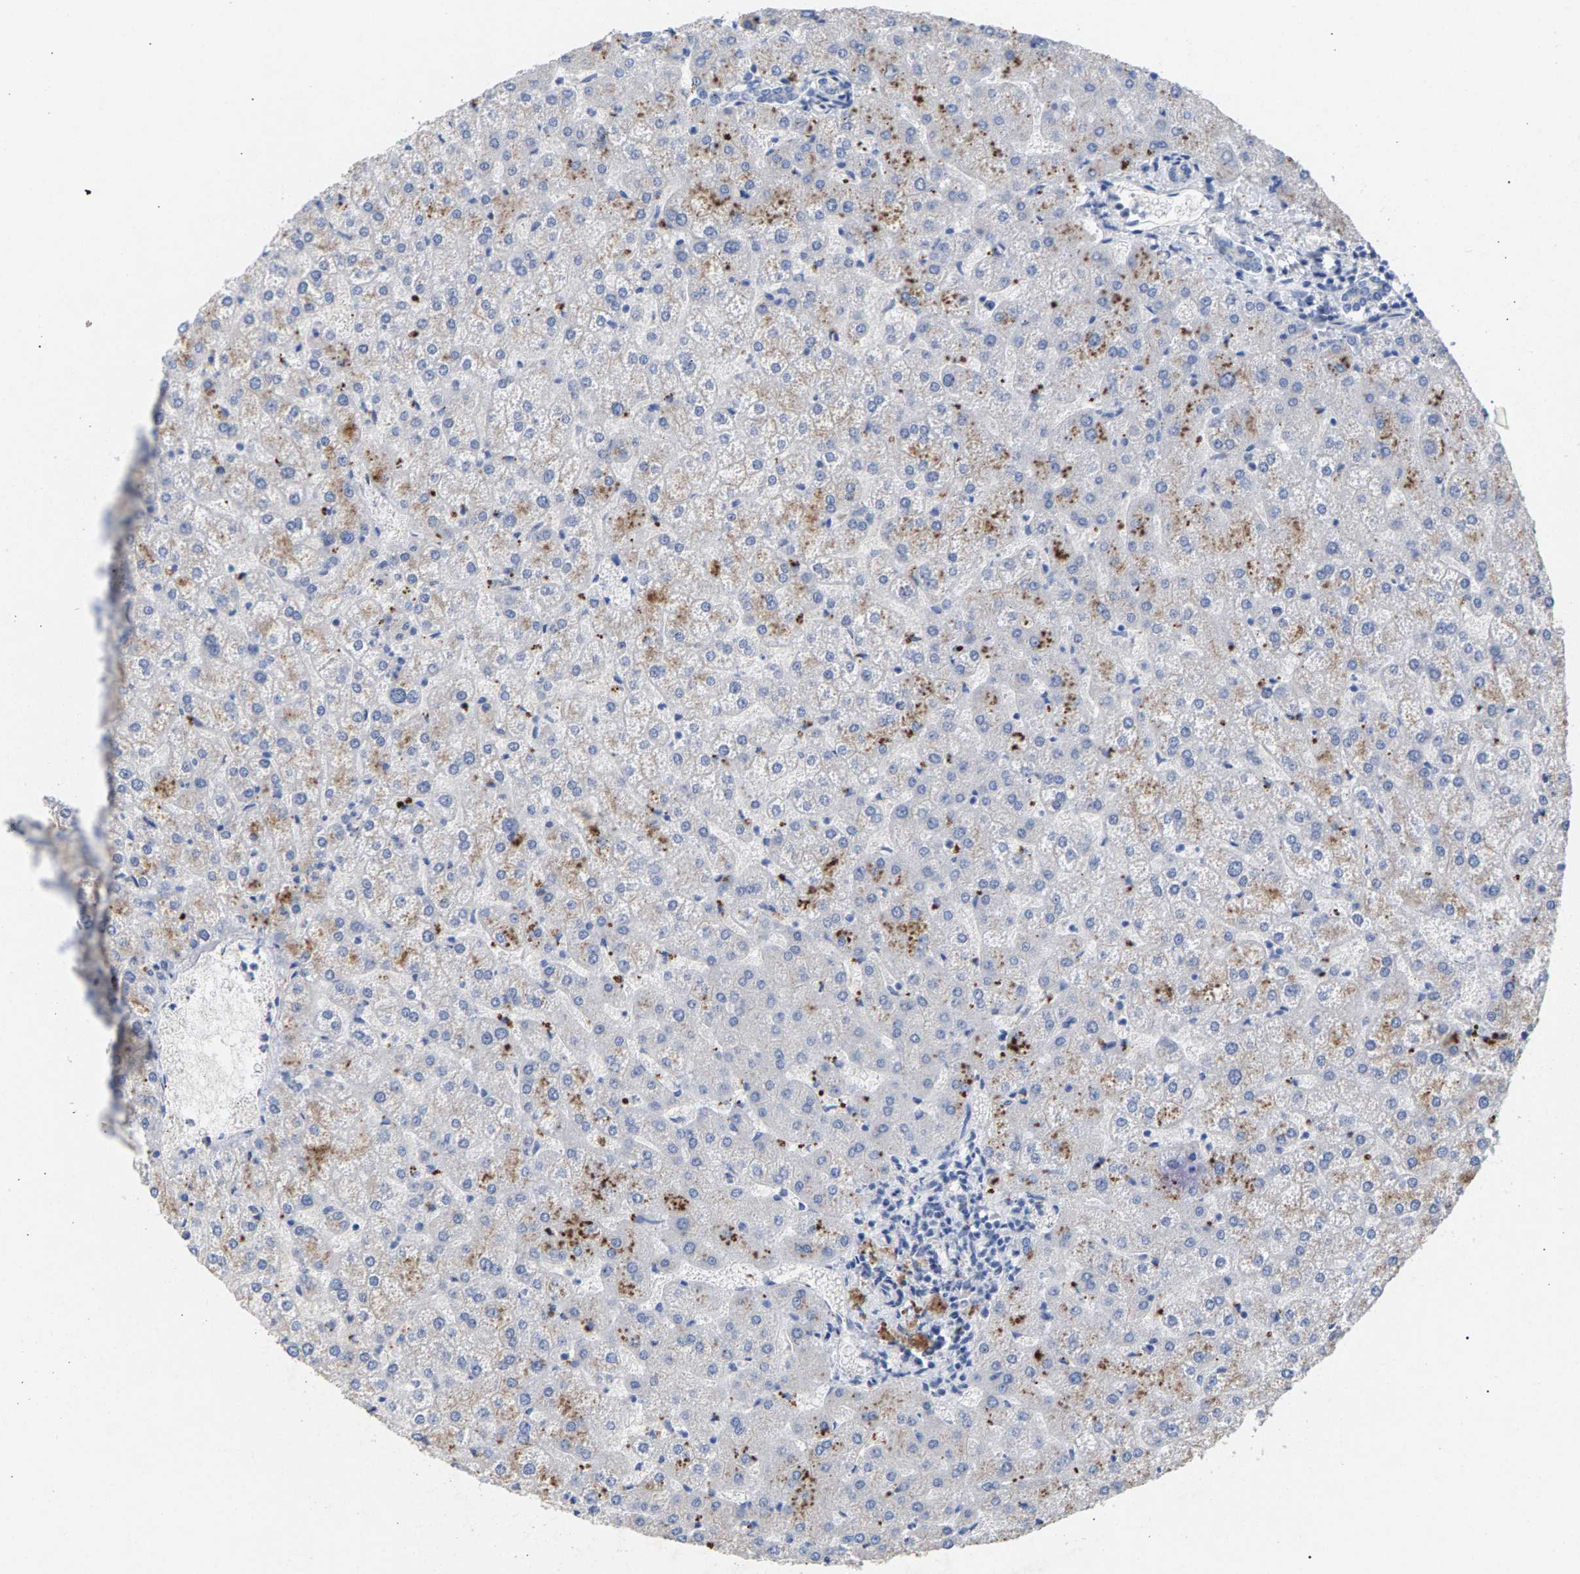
{"staining": {"intensity": "negative", "quantity": "none", "location": "none"}, "tissue": "liver", "cell_type": "Cholangiocytes", "image_type": "normal", "snomed": [{"axis": "morphology", "description": "Normal tissue, NOS"}, {"axis": "topography", "description": "Liver"}], "caption": "The image exhibits no significant positivity in cholangiocytes of liver.", "gene": "APOH", "patient": {"sex": "female", "age": 32}}